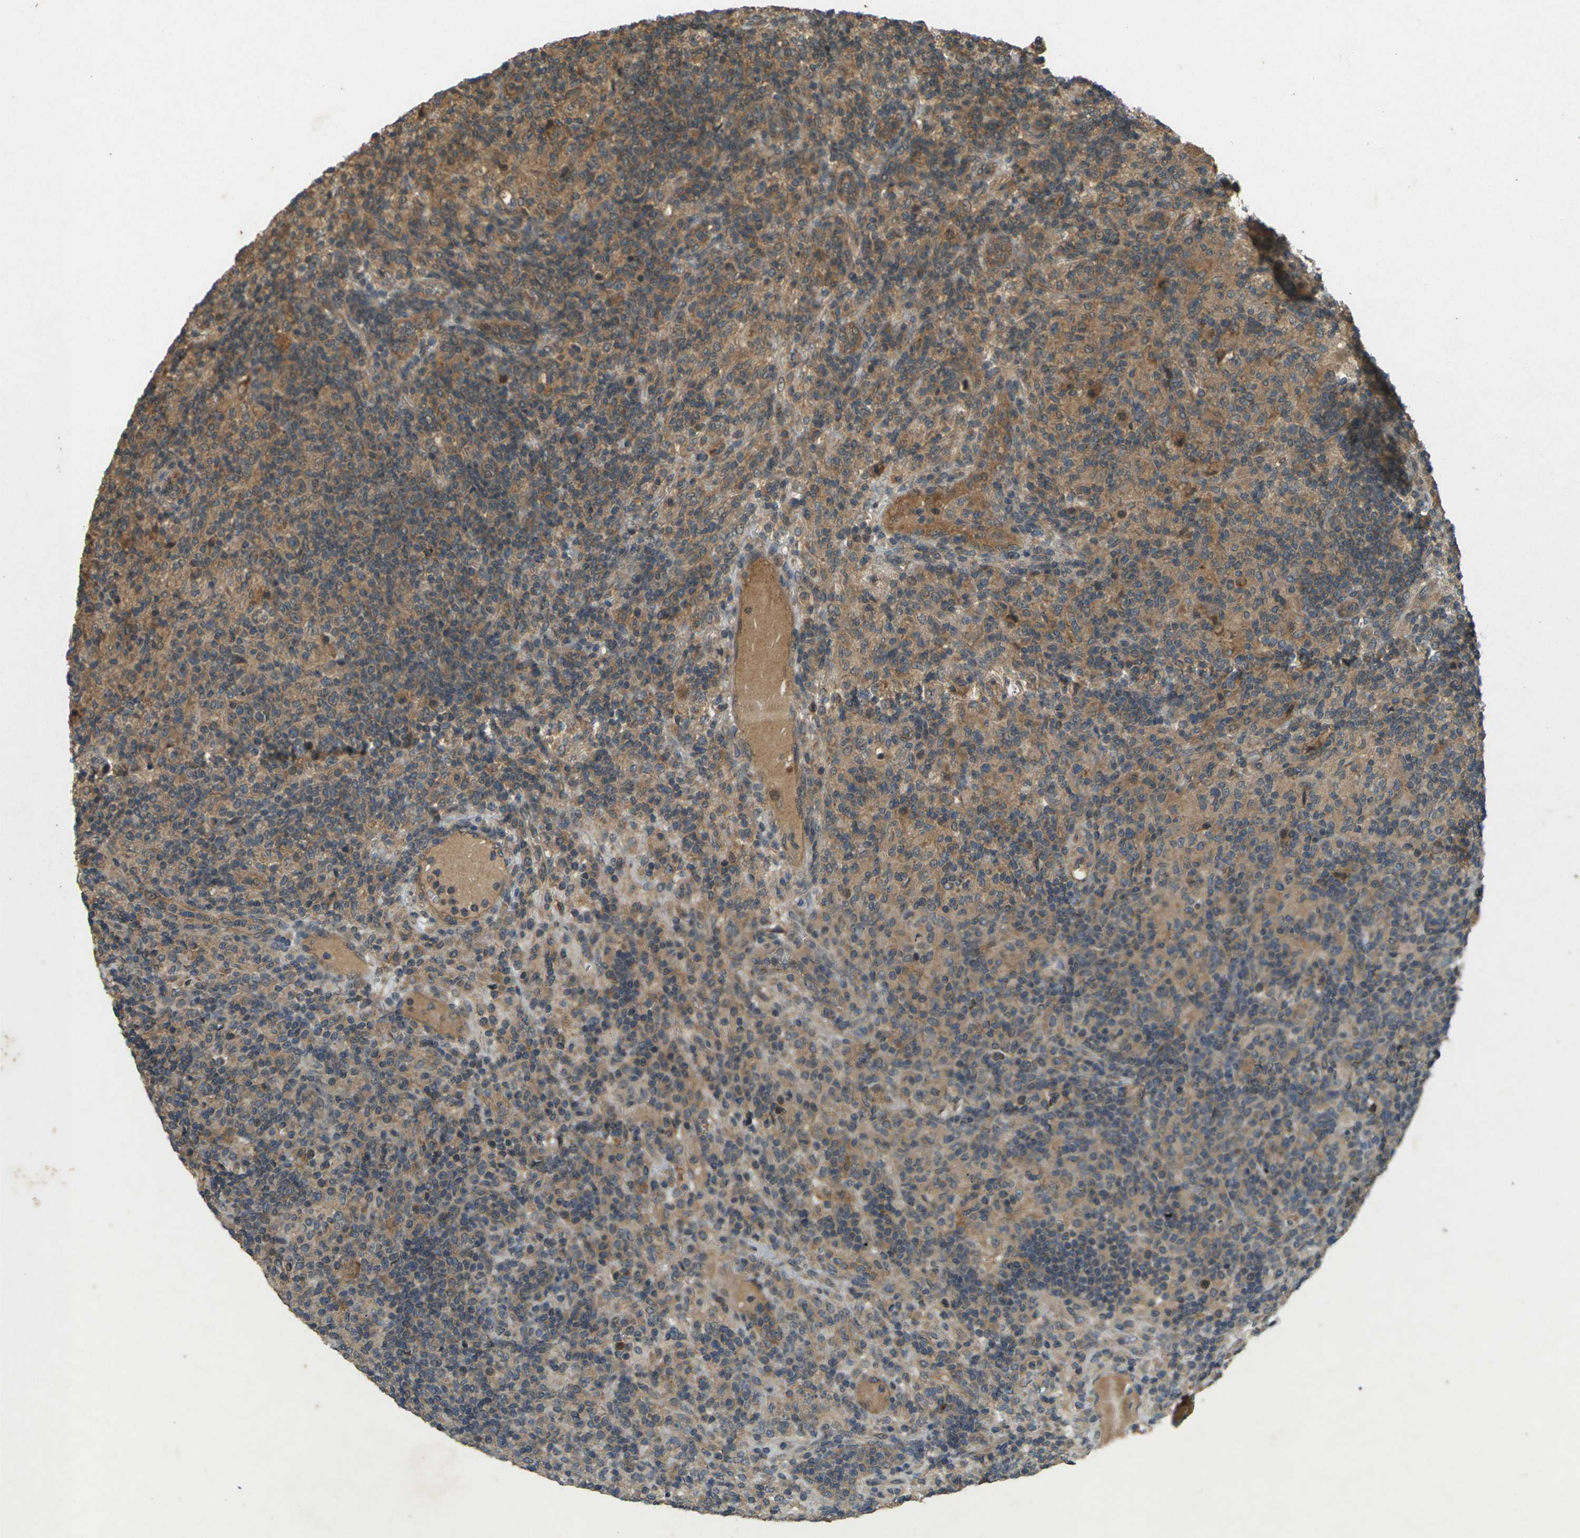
{"staining": {"intensity": "moderate", "quantity": ">75%", "location": "cytoplasmic/membranous"}, "tissue": "lymphoma", "cell_type": "Tumor cells", "image_type": "cancer", "snomed": [{"axis": "morphology", "description": "Hodgkin's disease, NOS"}, {"axis": "topography", "description": "Lymph node"}], "caption": "Hodgkin's disease stained with a protein marker shows moderate staining in tumor cells.", "gene": "TAP1", "patient": {"sex": "male", "age": 70}}